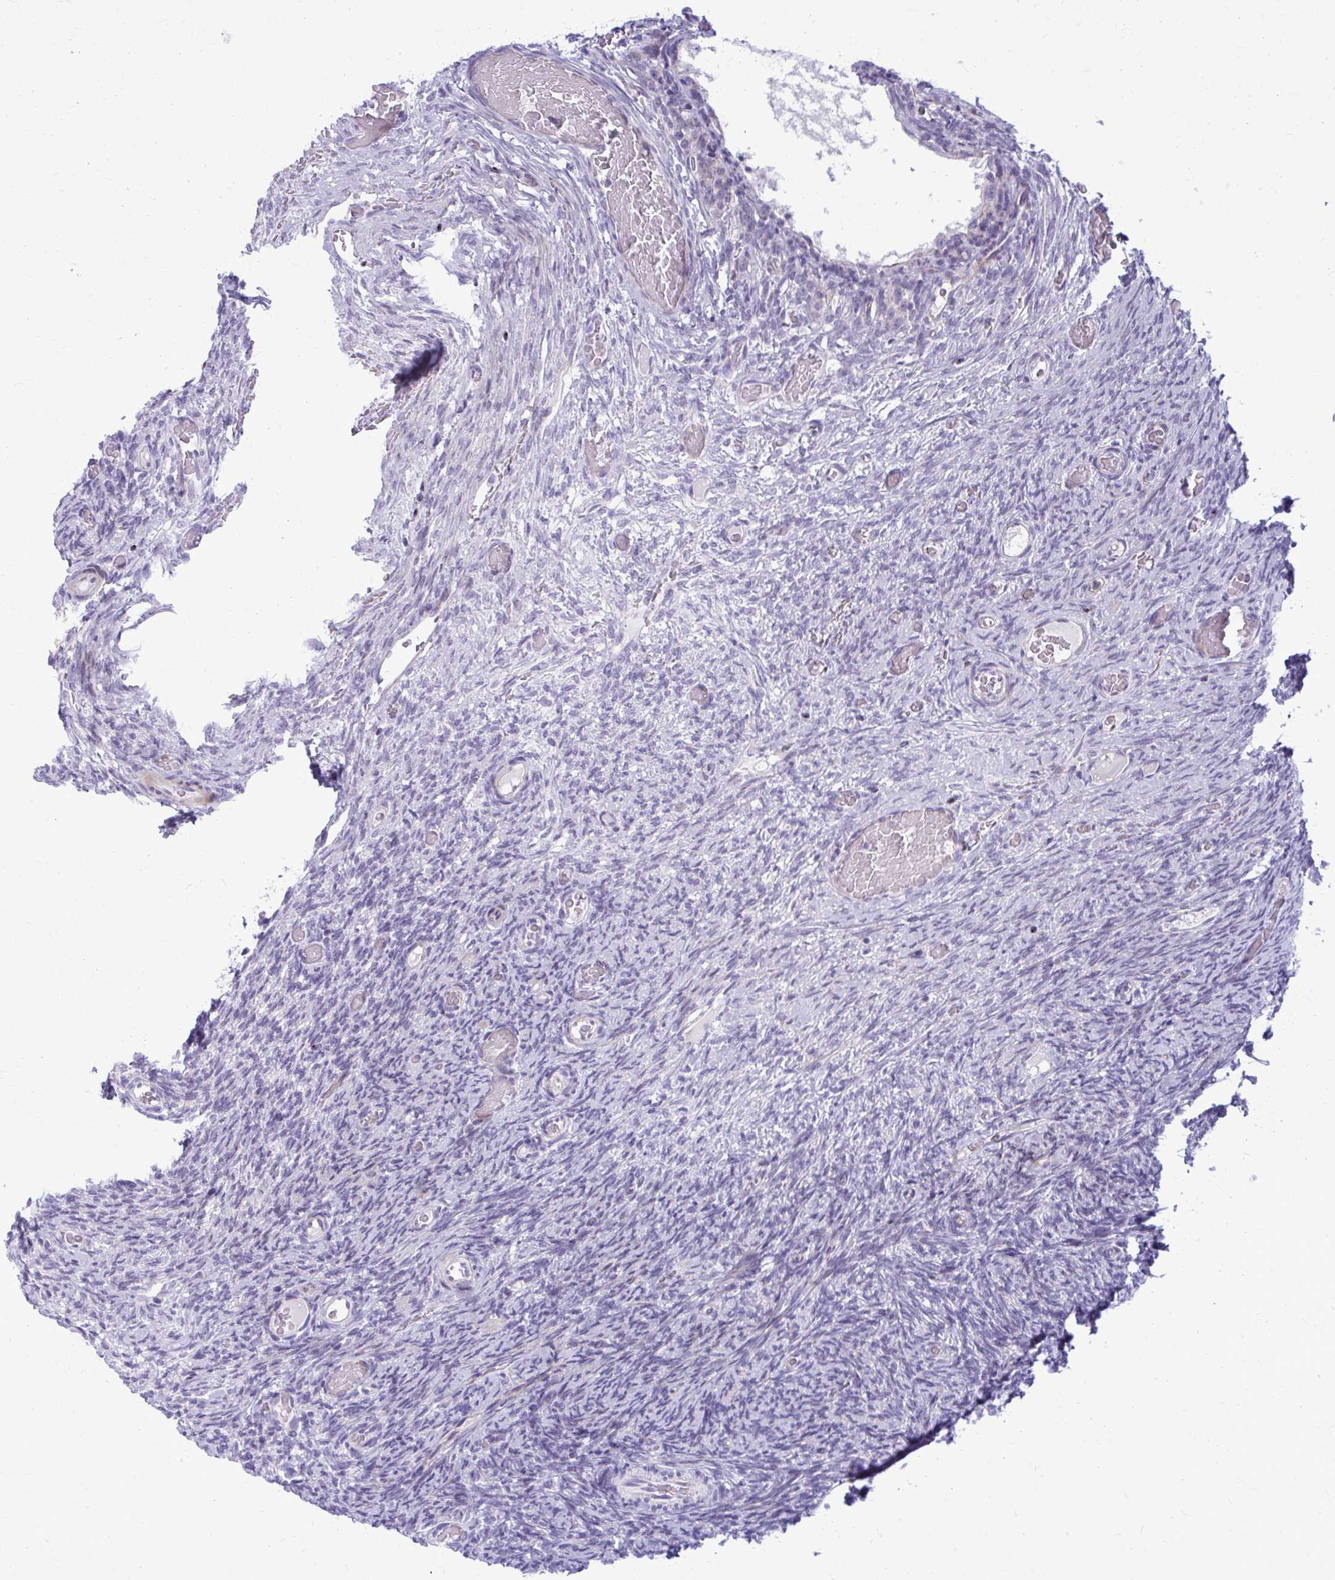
{"staining": {"intensity": "negative", "quantity": "none", "location": "none"}, "tissue": "ovary", "cell_type": "Ovarian stroma cells", "image_type": "normal", "snomed": [{"axis": "morphology", "description": "Normal tissue, NOS"}, {"axis": "topography", "description": "Ovary"}], "caption": "This is an immunohistochemistry image of normal ovary. There is no staining in ovarian stroma cells.", "gene": "PEDS1", "patient": {"sex": "female", "age": 34}}